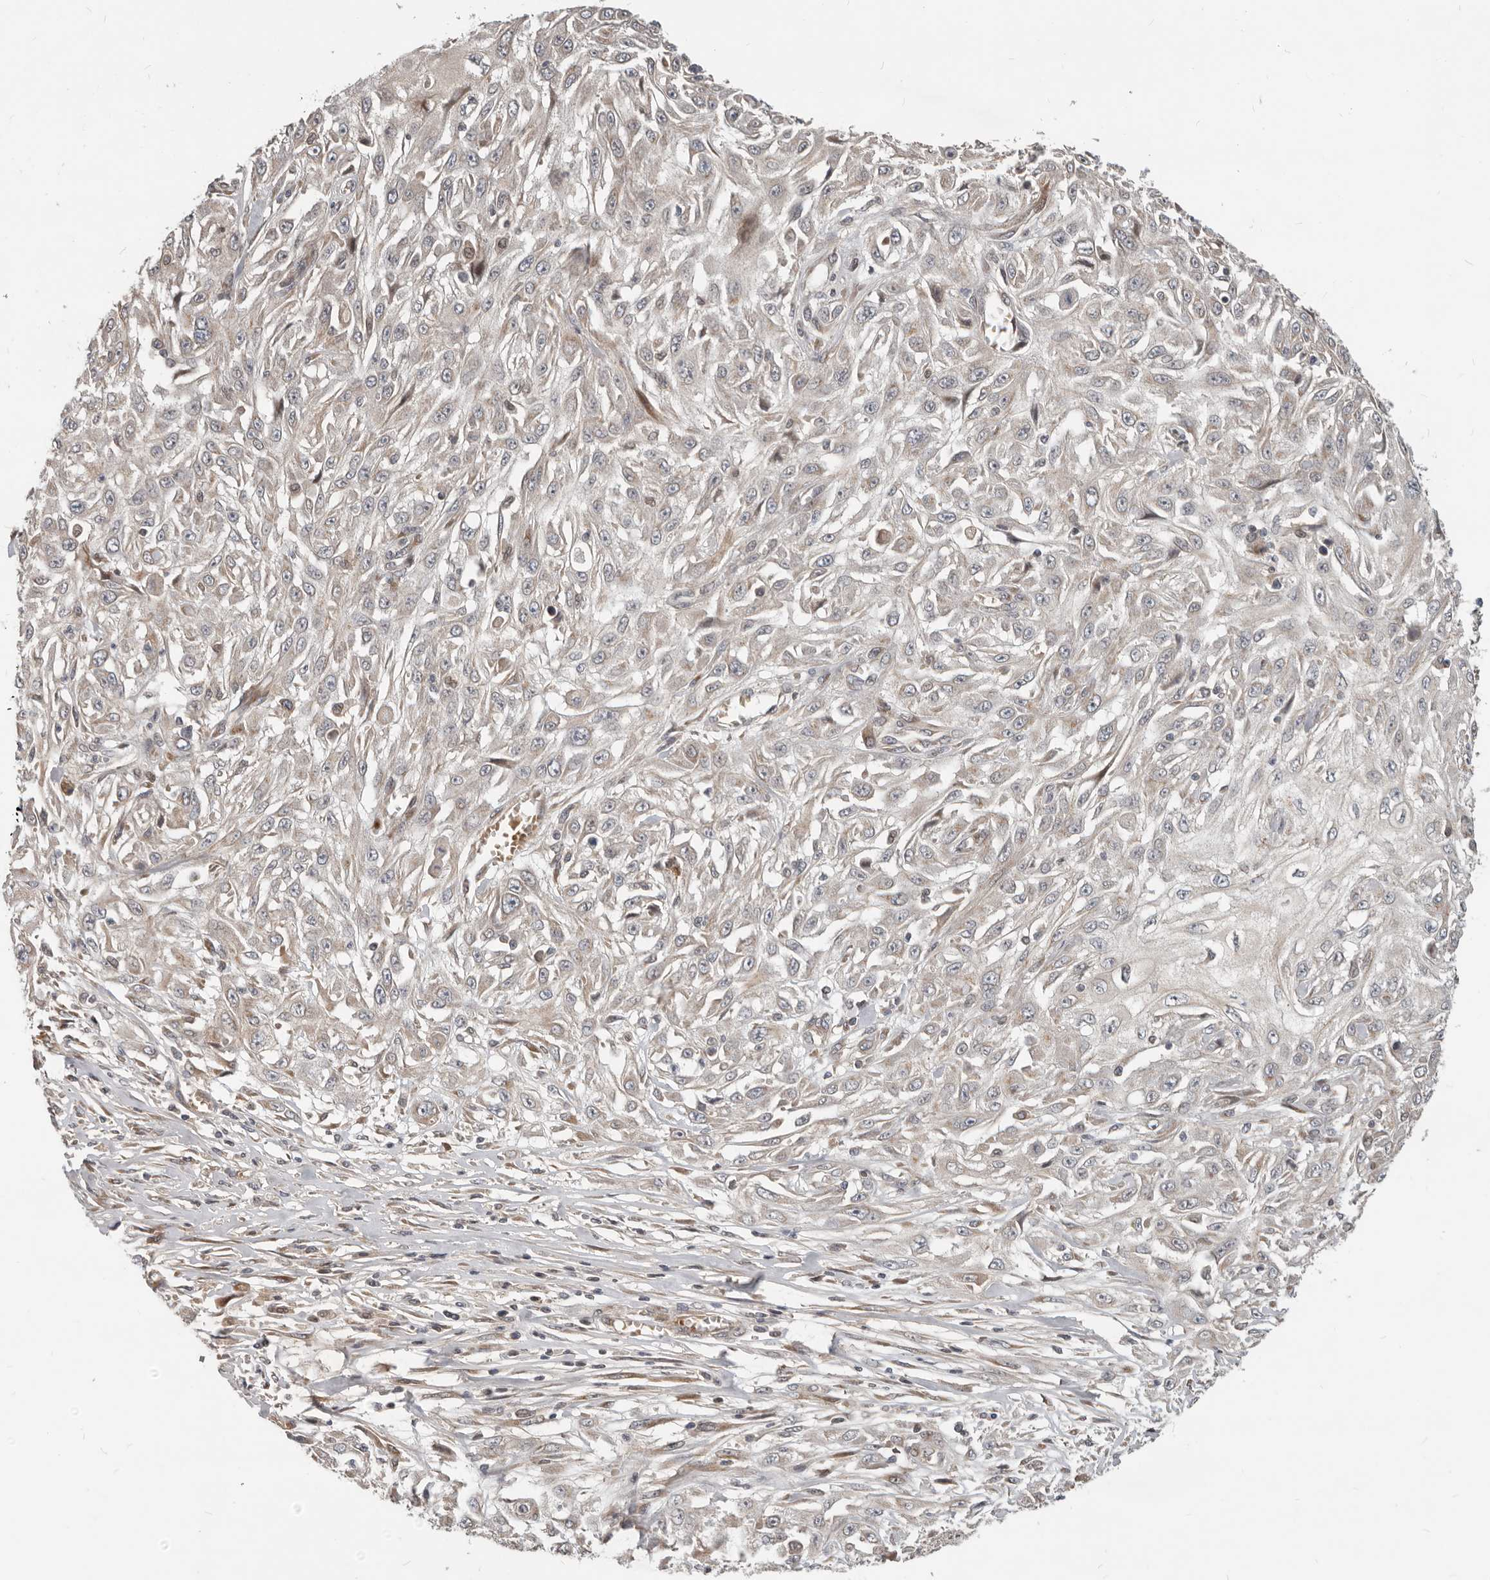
{"staining": {"intensity": "negative", "quantity": "none", "location": "none"}, "tissue": "skin cancer", "cell_type": "Tumor cells", "image_type": "cancer", "snomed": [{"axis": "morphology", "description": "Squamous cell carcinoma, NOS"}, {"axis": "morphology", "description": "Squamous cell carcinoma, metastatic, NOS"}, {"axis": "topography", "description": "Skin"}, {"axis": "topography", "description": "Lymph node"}], "caption": "Protein analysis of metastatic squamous cell carcinoma (skin) shows no significant staining in tumor cells.", "gene": "NPY4R", "patient": {"sex": "male", "age": 75}}